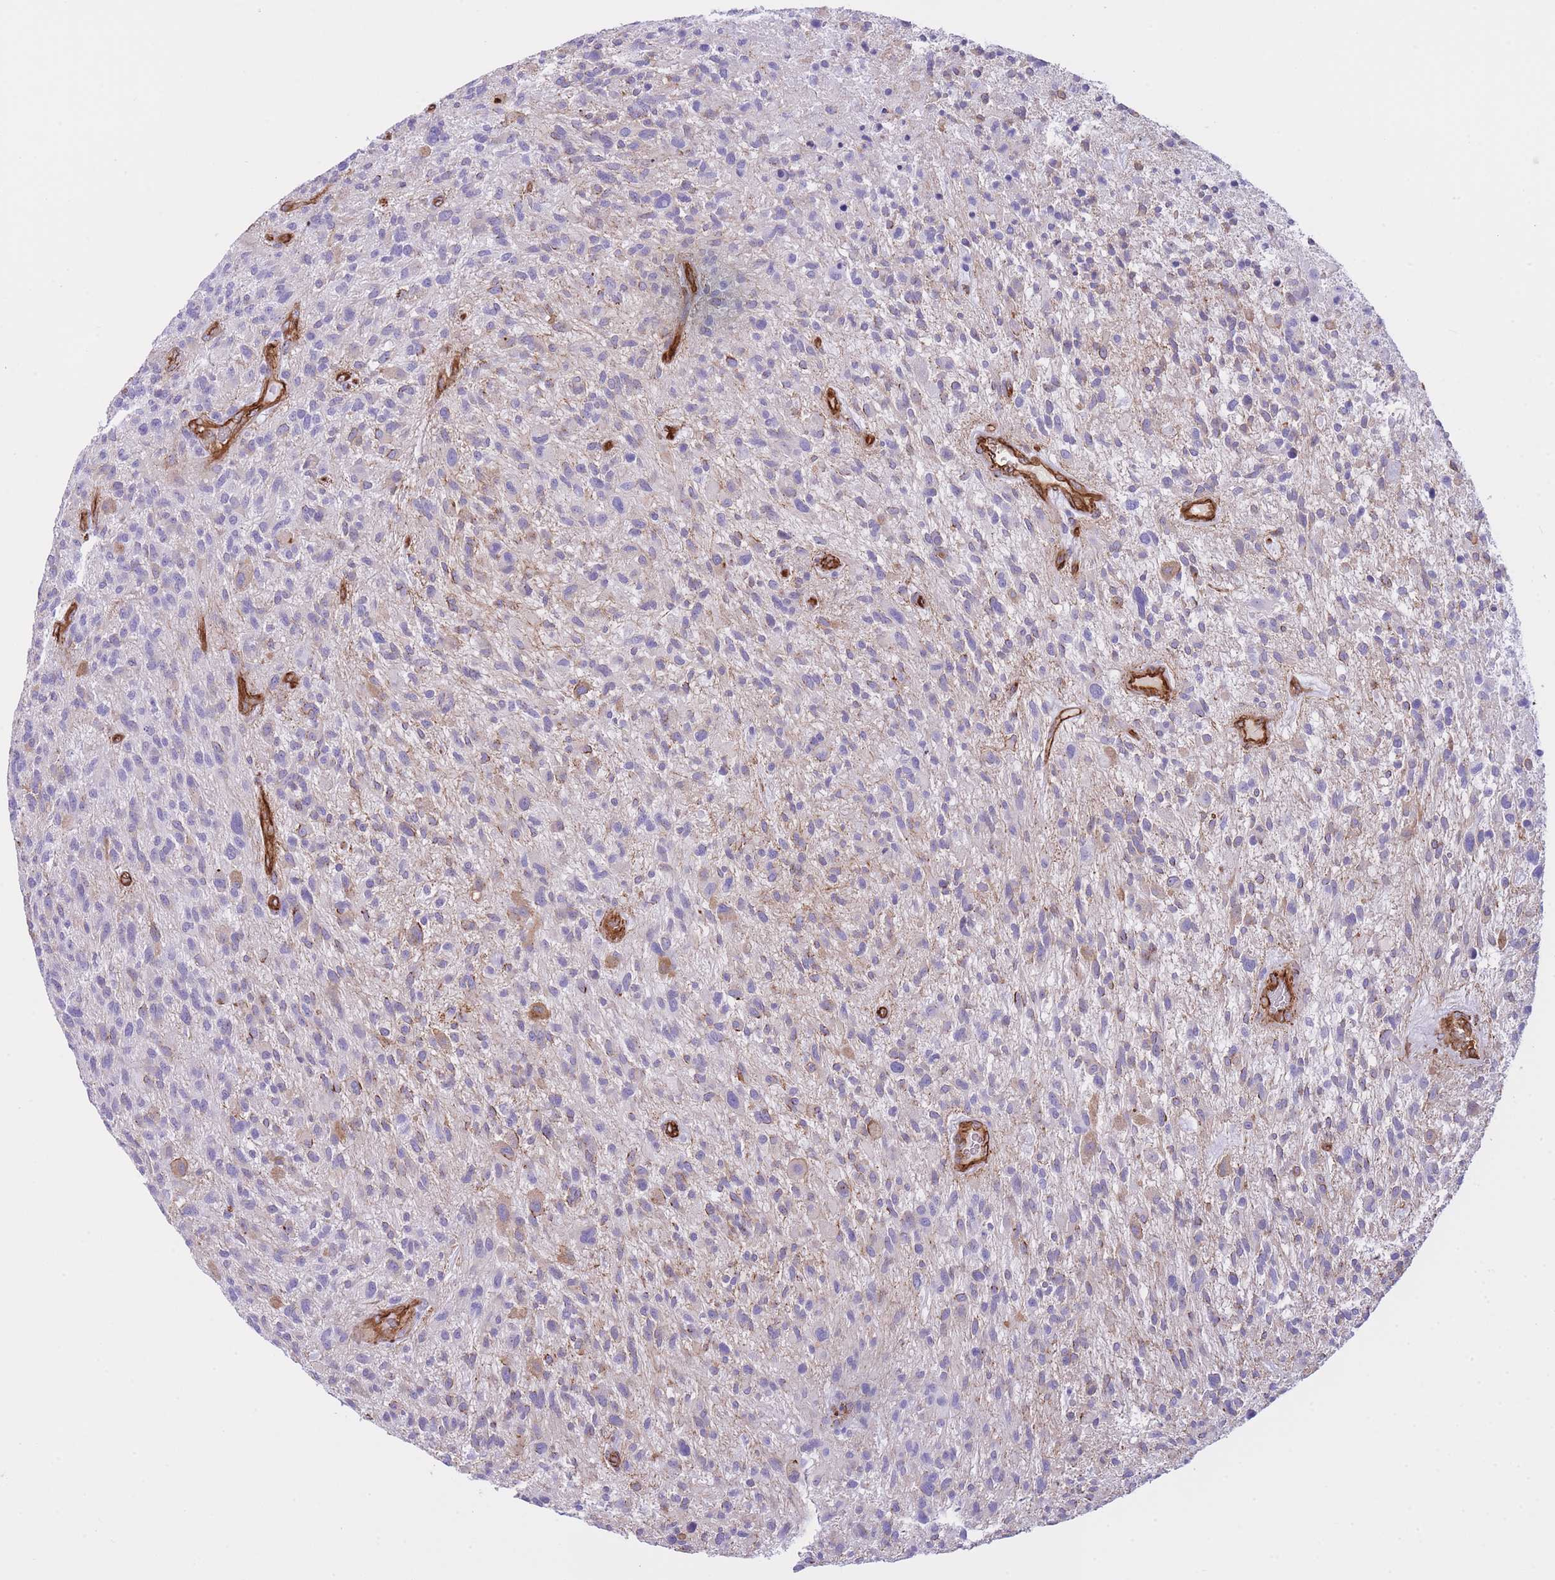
{"staining": {"intensity": "negative", "quantity": "none", "location": "none"}, "tissue": "glioma", "cell_type": "Tumor cells", "image_type": "cancer", "snomed": [{"axis": "morphology", "description": "Glioma, malignant, High grade"}, {"axis": "topography", "description": "Brain"}], "caption": "IHC of human glioma displays no staining in tumor cells.", "gene": "CAVIN1", "patient": {"sex": "male", "age": 47}}